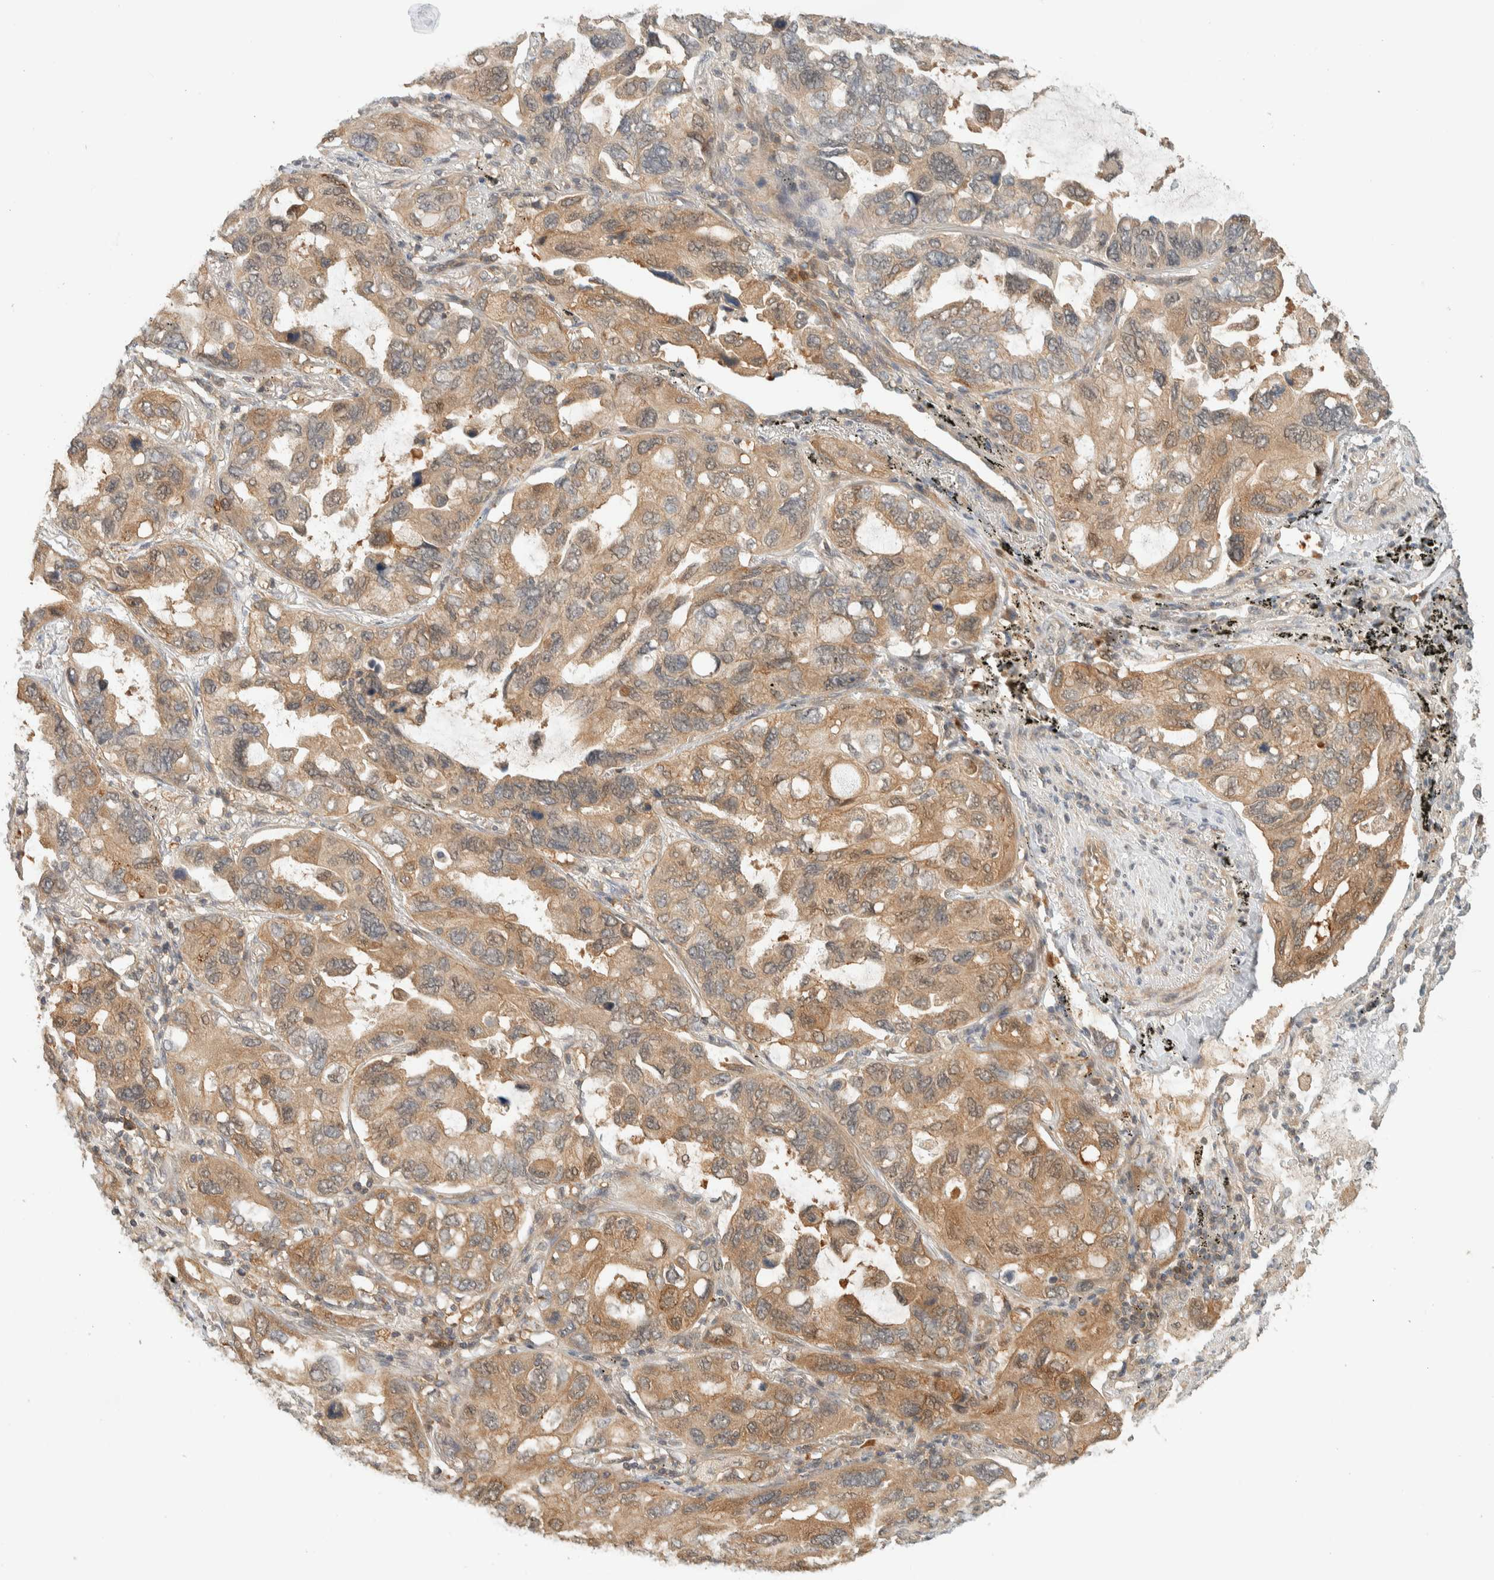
{"staining": {"intensity": "moderate", "quantity": ">75%", "location": "cytoplasmic/membranous"}, "tissue": "lung cancer", "cell_type": "Tumor cells", "image_type": "cancer", "snomed": [{"axis": "morphology", "description": "Squamous cell carcinoma, NOS"}, {"axis": "topography", "description": "Lung"}], "caption": "This is a micrograph of immunohistochemistry staining of lung squamous cell carcinoma, which shows moderate positivity in the cytoplasmic/membranous of tumor cells.", "gene": "ADSS2", "patient": {"sex": "female", "age": 73}}